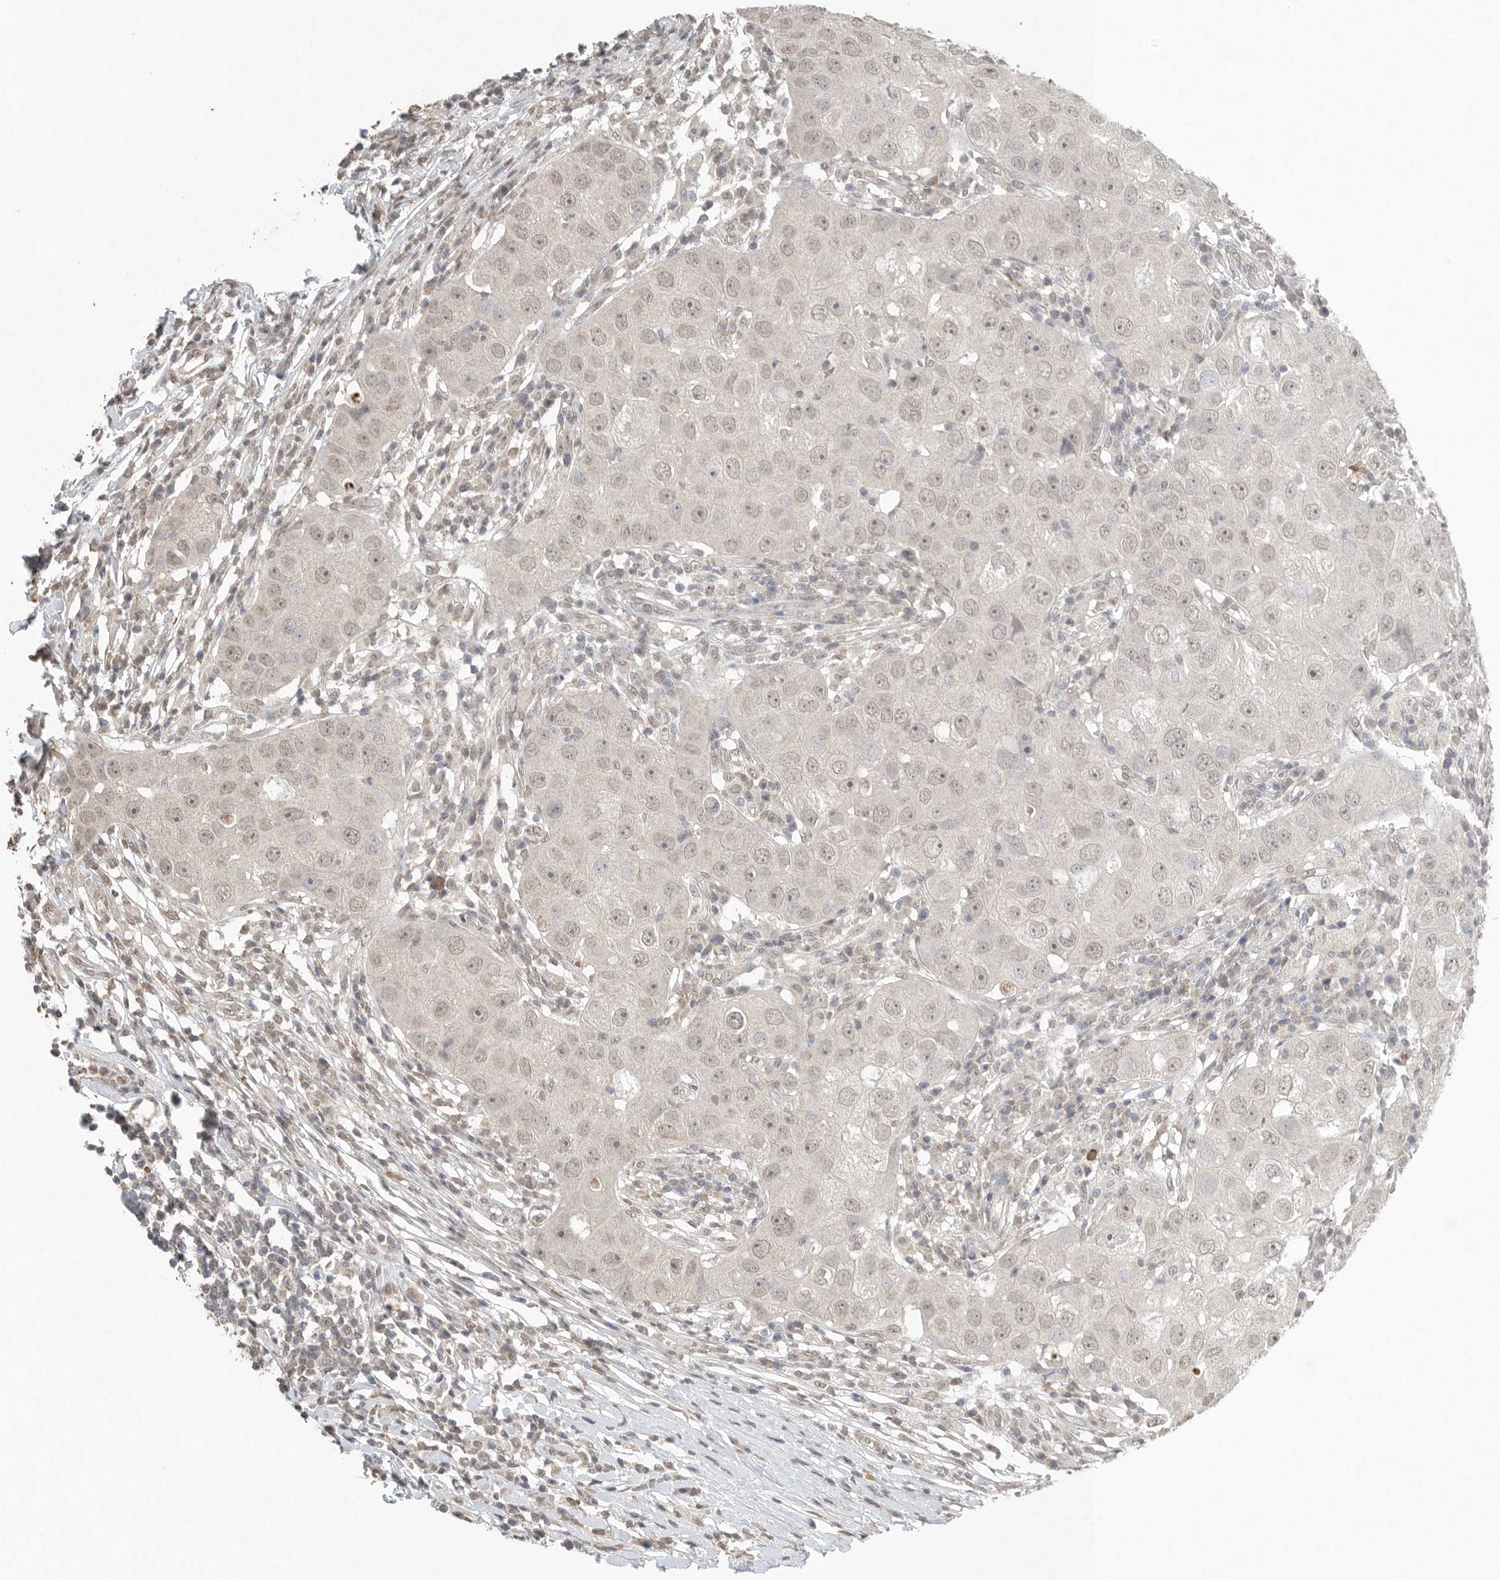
{"staining": {"intensity": "weak", "quantity": "<25%", "location": "nuclear"}, "tissue": "breast cancer", "cell_type": "Tumor cells", "image_type": "cancer", "snomed": [{"axis": "morphology", "description": "Duct carcinoma"}, {"axis": "topography", "description": "Breast"}], "caption": "This micrograph is of breast cancer (invasive ductal carcinoma) stained with IHC to label a protein in brown with the nuclei are counter-stained blue. There is no positivity in tumor cells.", "gene": "KLK5", "patient": {"sex": "female", "age": 27}}